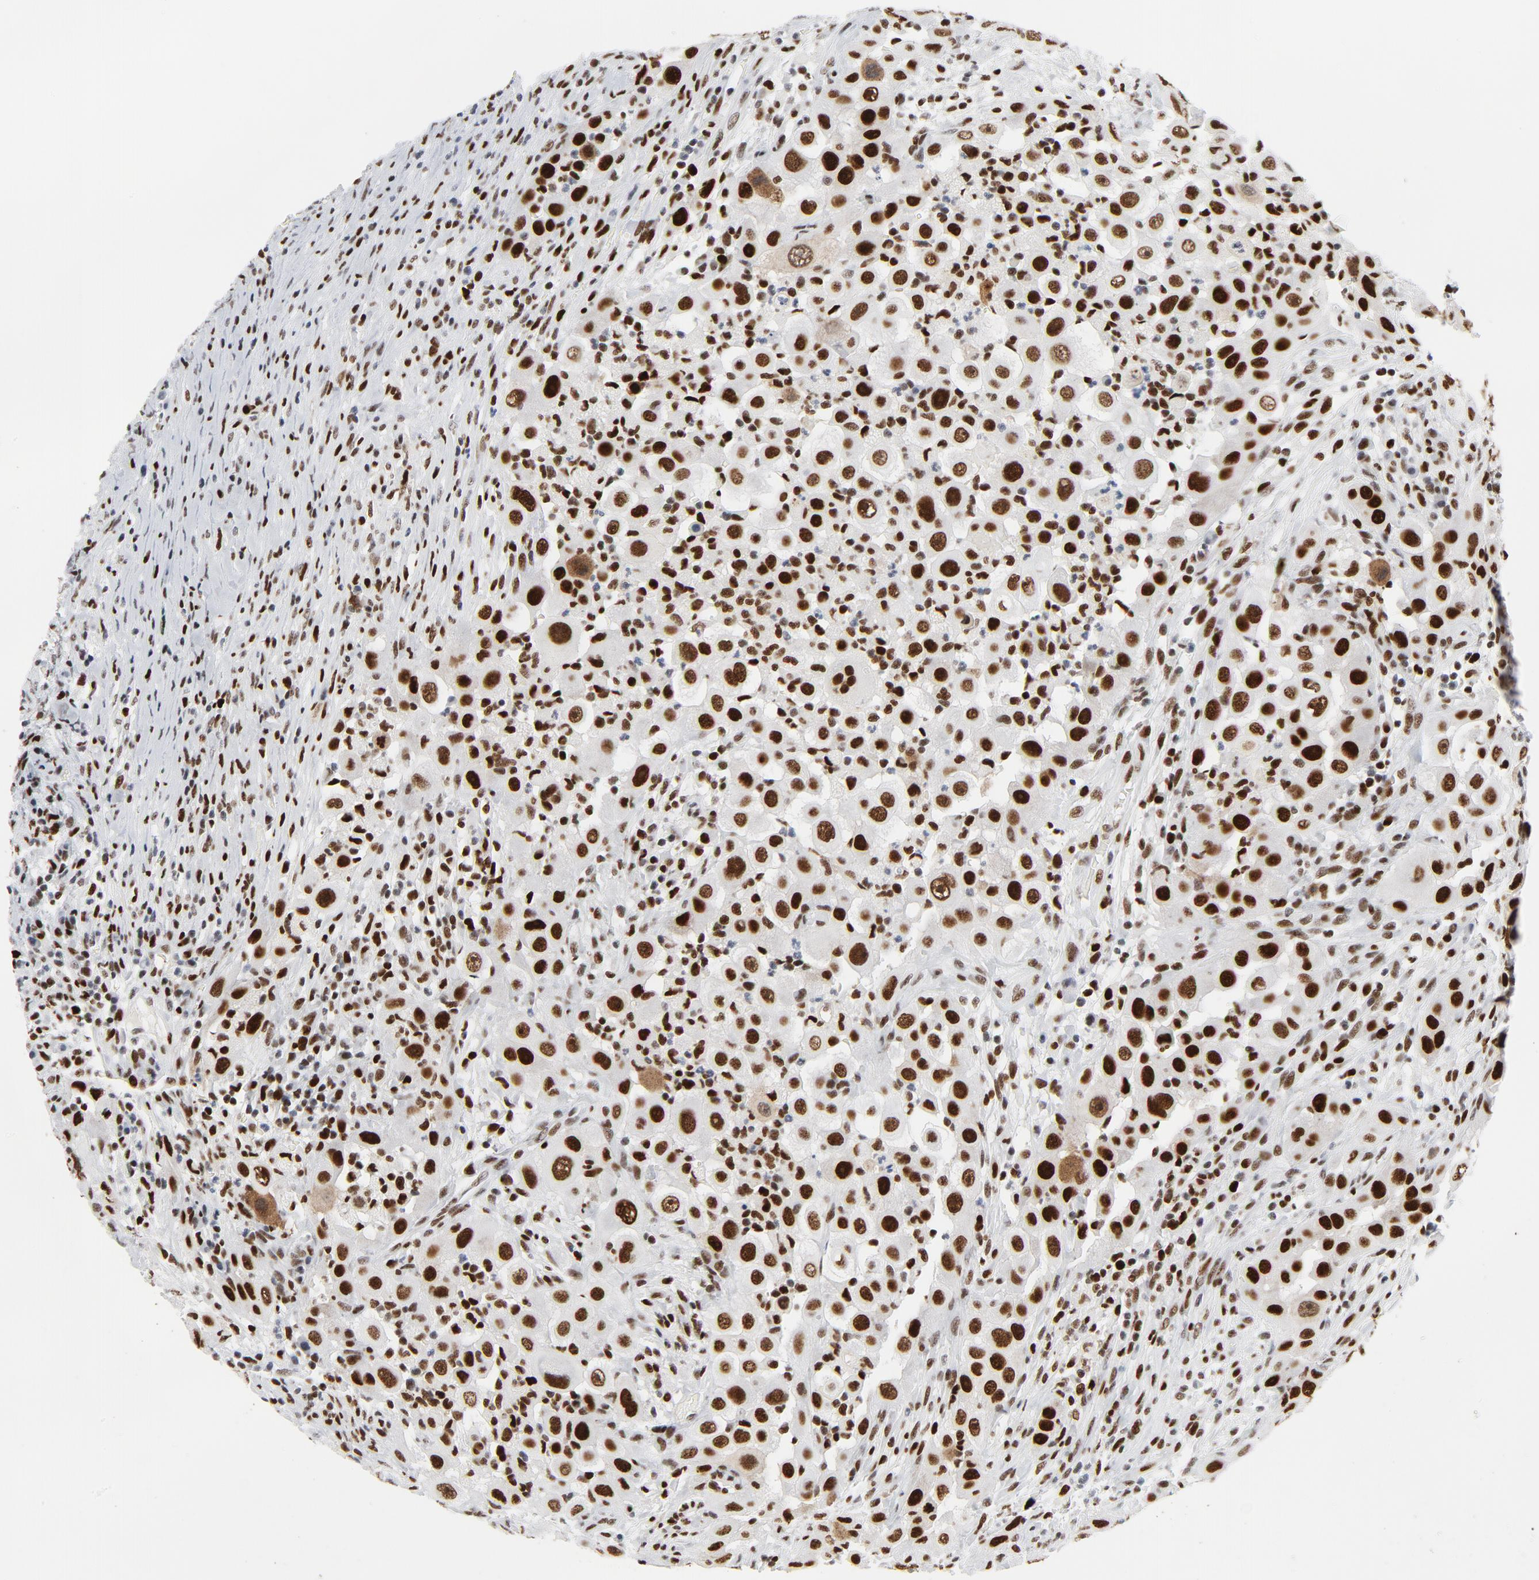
{"staining": {"intensity": "strong", "quantity": ">75%", "location": "nuclear"}, "tissue": "head and neck cancer", "cell_type": "Tumor cells", "image_type": "cancer", "snomed": [{"axis": "morphology", "description": "Carcinoma, NOS"}, {"axis": "topography", "description": "Head-Neck"}], "caption": "DAB (3,3'-diaminobenzidine) immunohistochemical staining of carcinoma (head and neck) shows strong nuclear protein expression in about >75% of tumor cells.", "gene": "POLD1", "patient": {"sex": "male", "age": 87}}